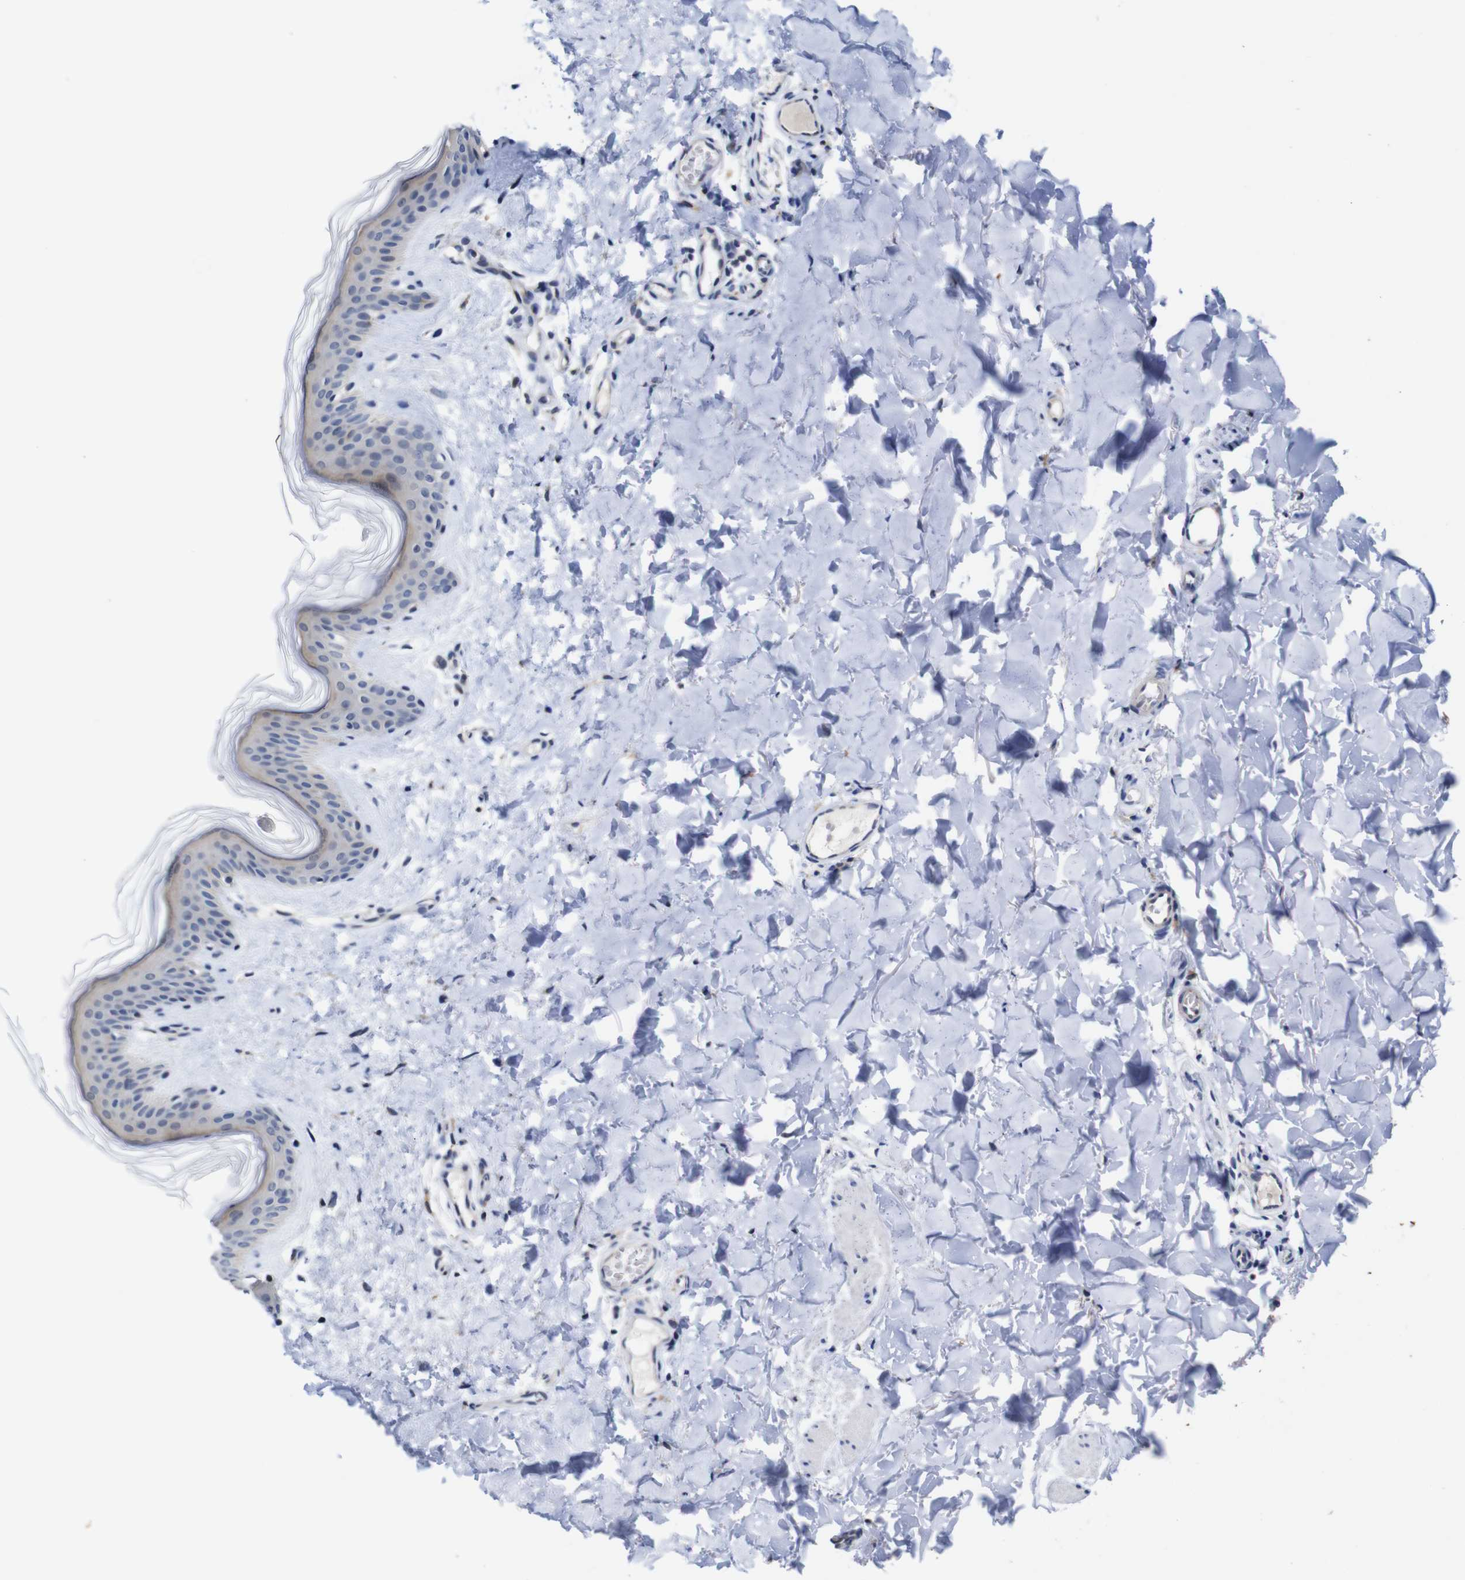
{"staining": {"intensity": "negative", "quantity": "none", "location": "none"}, "tissue": "skin", "cell_type": "Fibroblasts", "image_type": "normal", "snomed": [{"axis": "morphology", "description": "Normal tissue, NOS"}, {"axis": "topography", "description": "Skin"}], "caption": "Immunohistochemical staining of benign skin shows no significant expression in fibroblasts. Brightfield microscopy of immunohistochemistry stained with DAB (brown) and hematoxylin (blue), captured at high magnification.", "gene": "FURIN", "patient": {"sex": "female", "age": 41}}